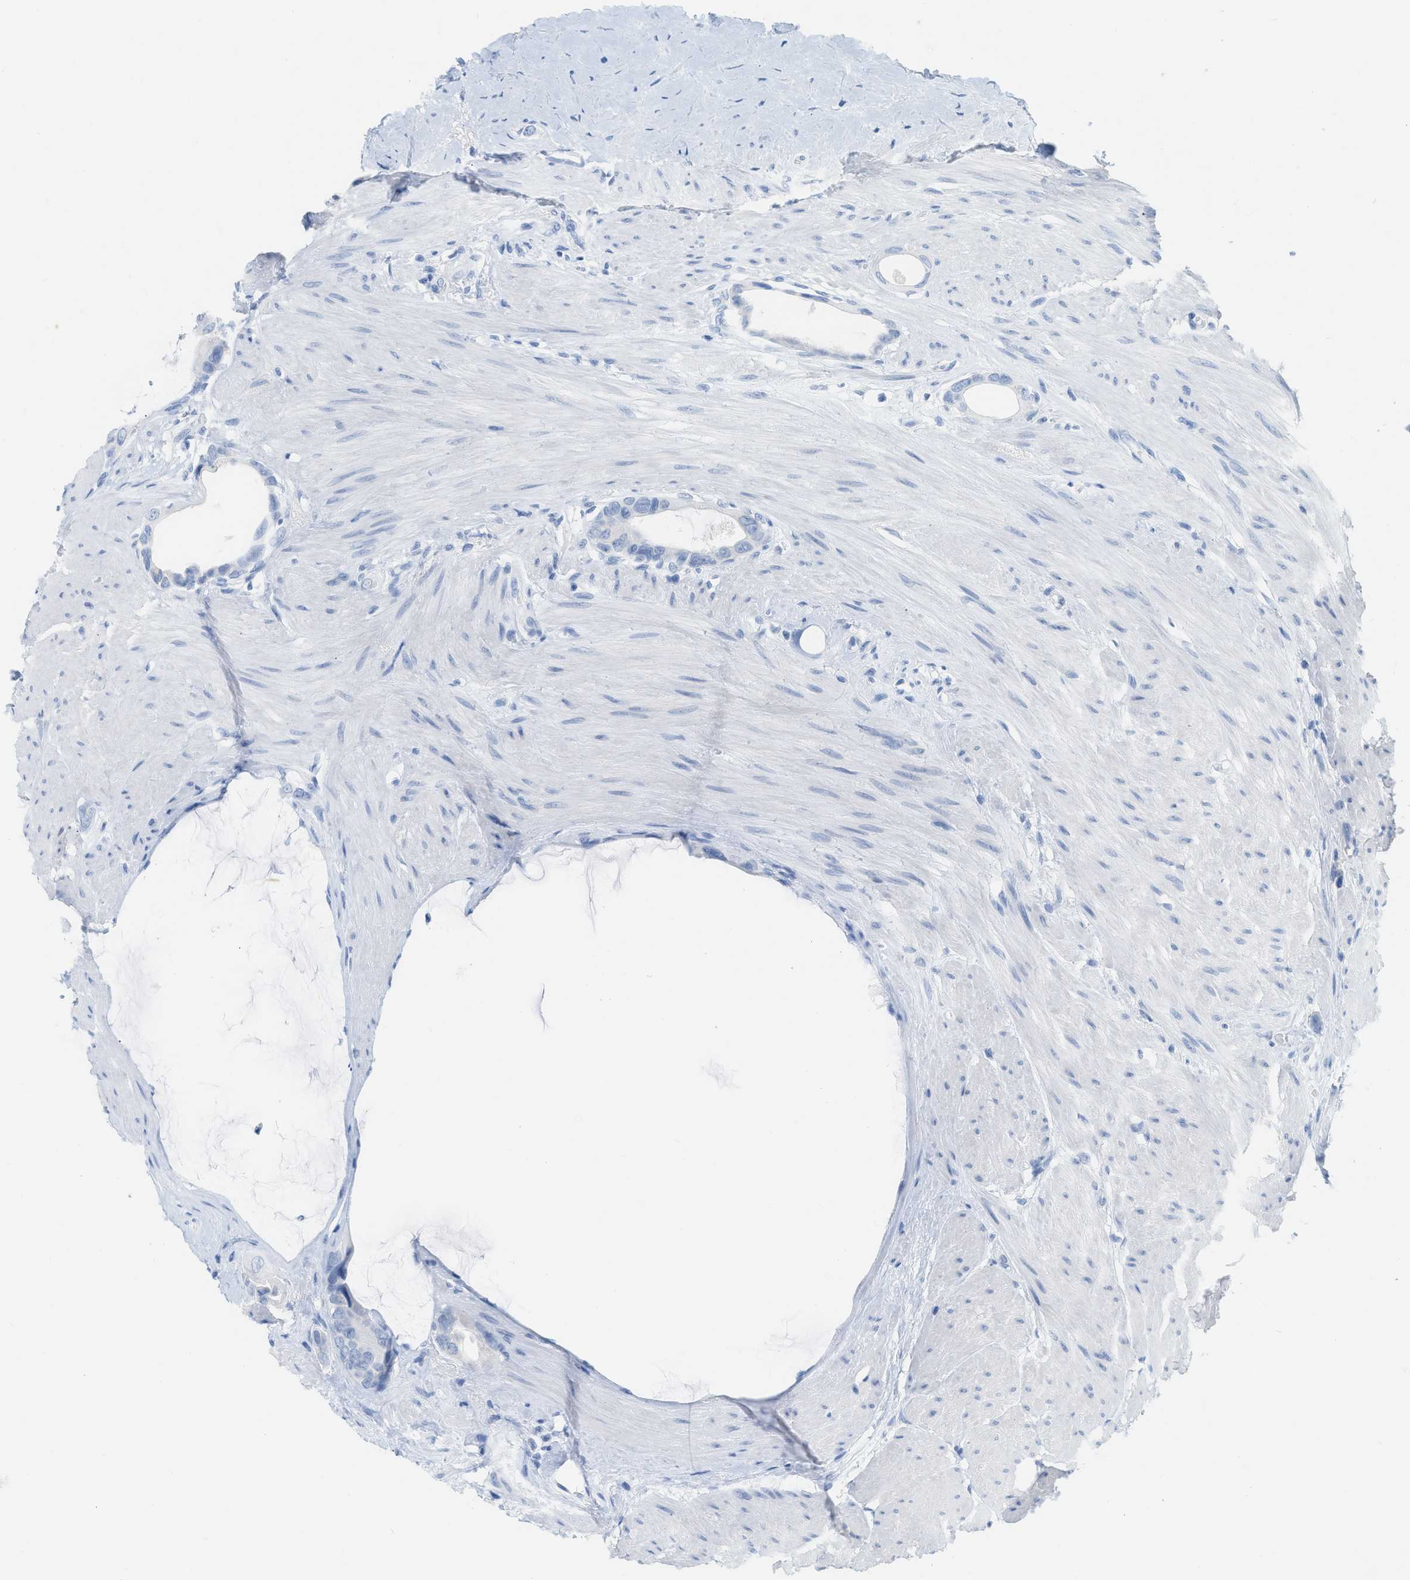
{"staining": {"intensity": "negative", "quantity": "none", "location": "none"}, "tissue": "colorectal cancer", "cell_type": "Tumor cells", "image_type": "cancer", "snomed": [{"axis": "morphology", "description": "Adenocarcinoma, NOS"}, {"axis": "topography", "description": "Rectum"}], "caption": "Tumor cells show no significant expression in colorectal adenocarcinoma.", "gene": "PAPPA", "patient": {"sex": "male", "age": 51}}